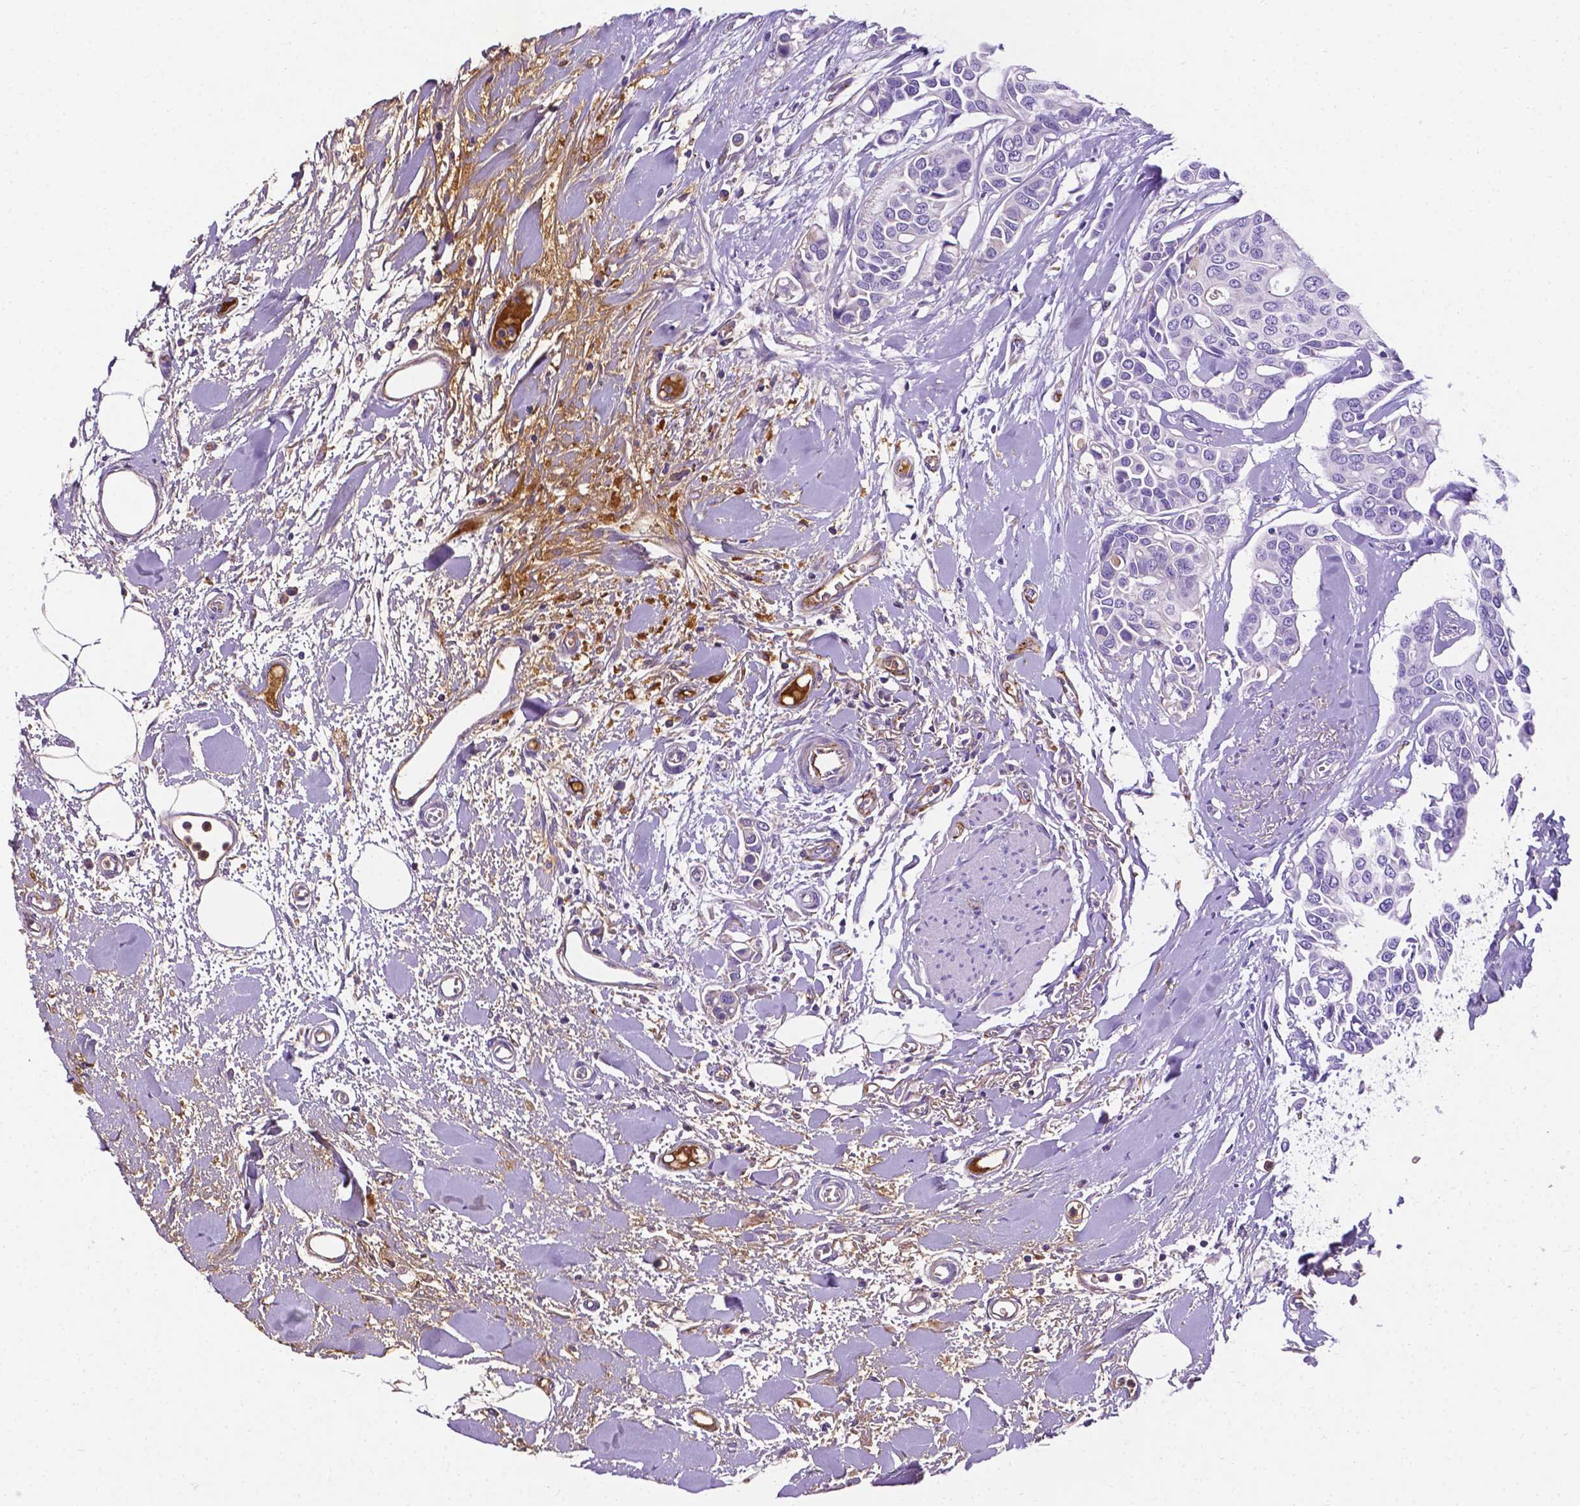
{"staining": {"intensity": "negative", "quantity": "none", "location": "none"}, "tissue": "breast cancer", "cell_type": "Tumor cells", "image_type": "cancer", "snomed": [{"axis": "morphology", "description": "Duct carcinoma"}, {"axis": "topography", "description": "Breast"}], "caption": "There is no significant expression in tumor cells of invasive ductal carcinoma (breast).", "gene": "APOE", "patient": {"sex": "female", "age": 54}}